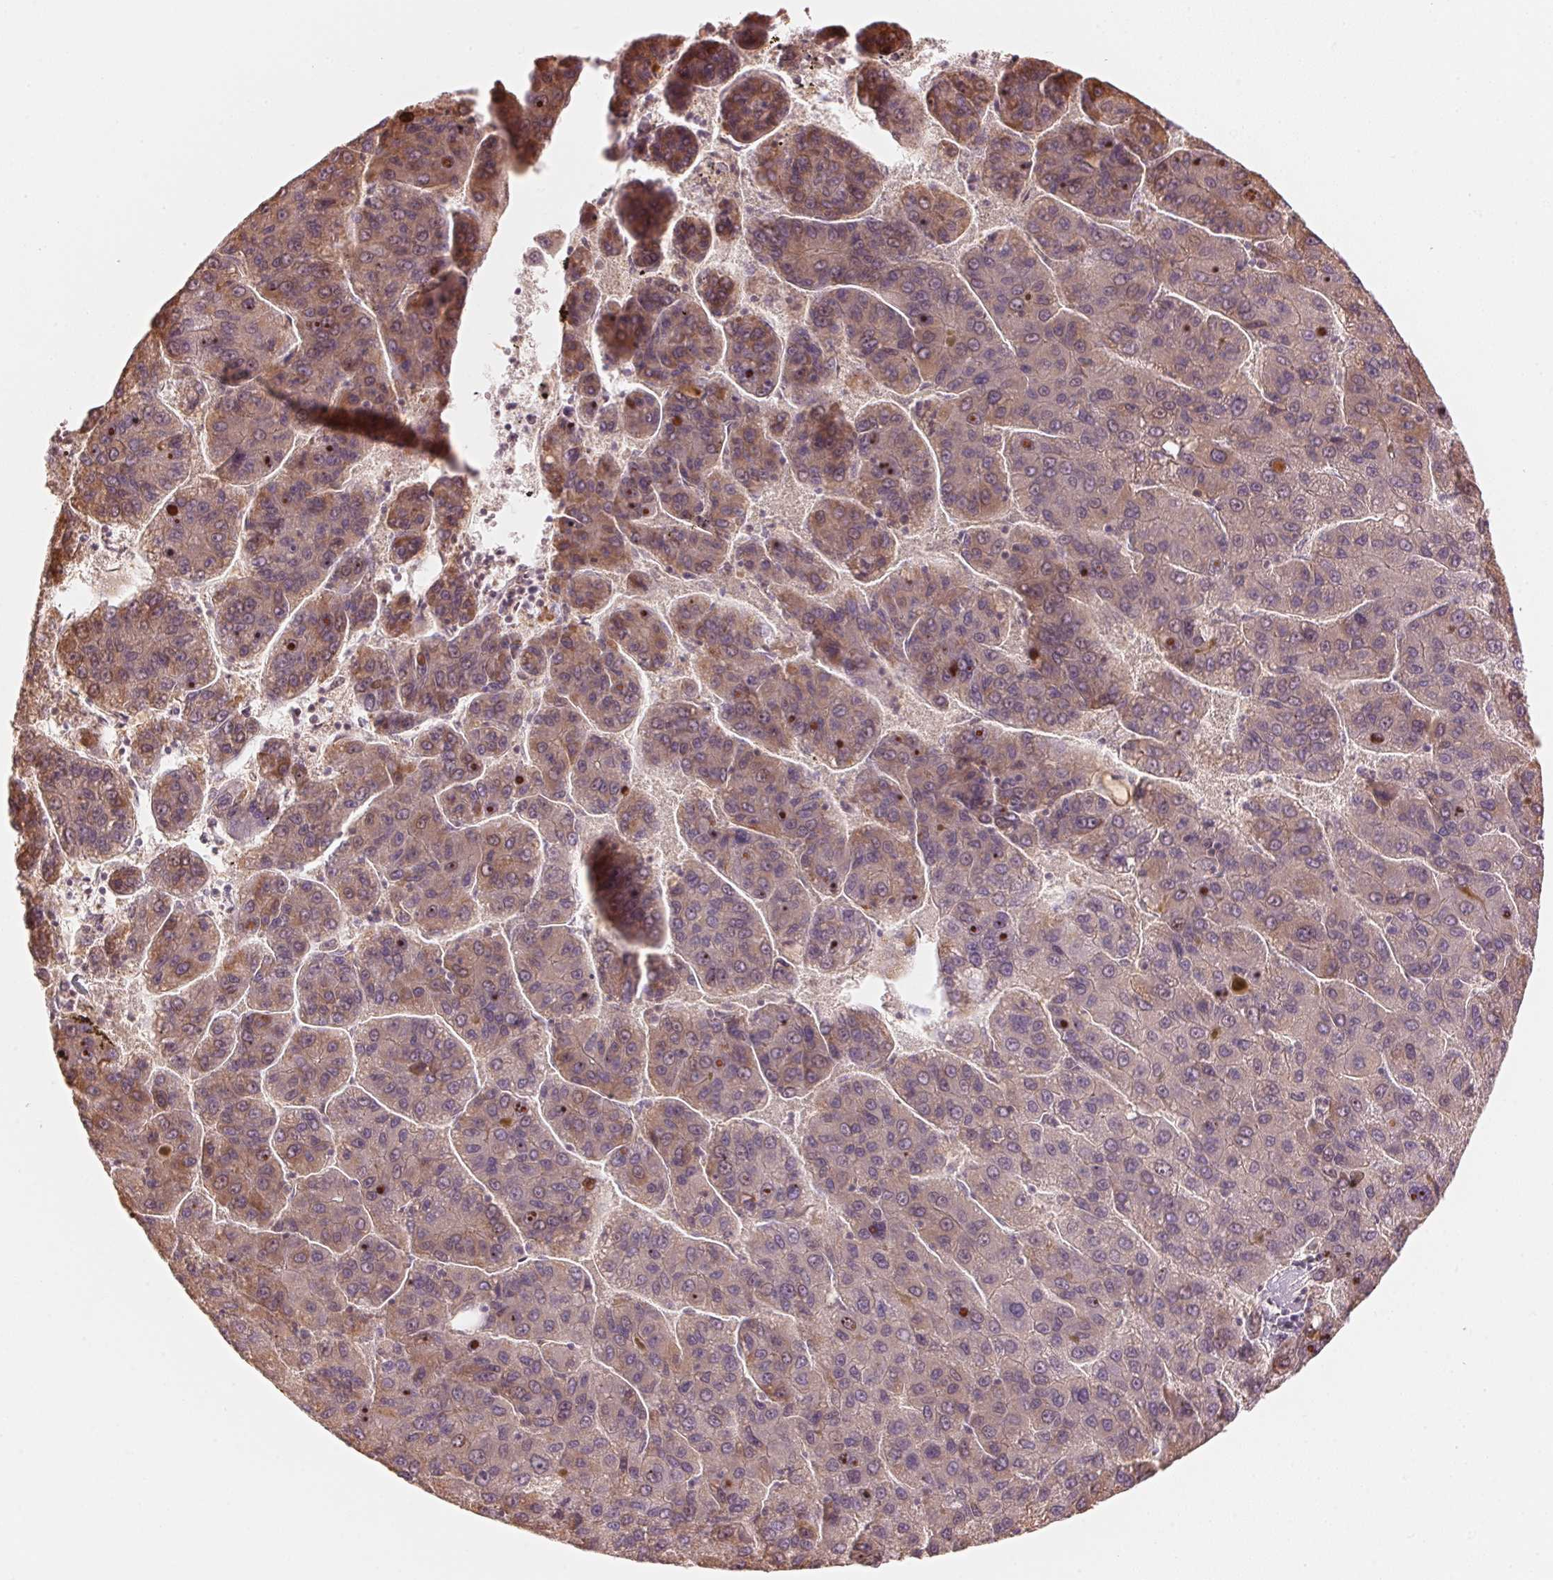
{"staining": {"intensity": "moderate", "quantity": "<25%", "location": "cytoplasmic/membranous"}, "tissue": "liver cancer", "cell_type": "Tumor cells", "image_type": "cancer", "snomed": [{"axis": "morphology", "description": "Carcinoma, Hepatocellular, NOS"}, {"axis": "topography", "description": "Liver"}], "caption": "IHC (DAB (3,3'-diaminobenzidine)) staining of human liver cancer (hepatocellular carcinoma) reveals moderate cytoplasmic/membranous protein staining in approximately <25% of tumor cells. The staining is performed using DAB brown chromogen to label protein expression. The nuclei are counter-stained blue using hematoxylin.", "gene": "PRKN", "patient": {"sex": "female", "age": 82}}